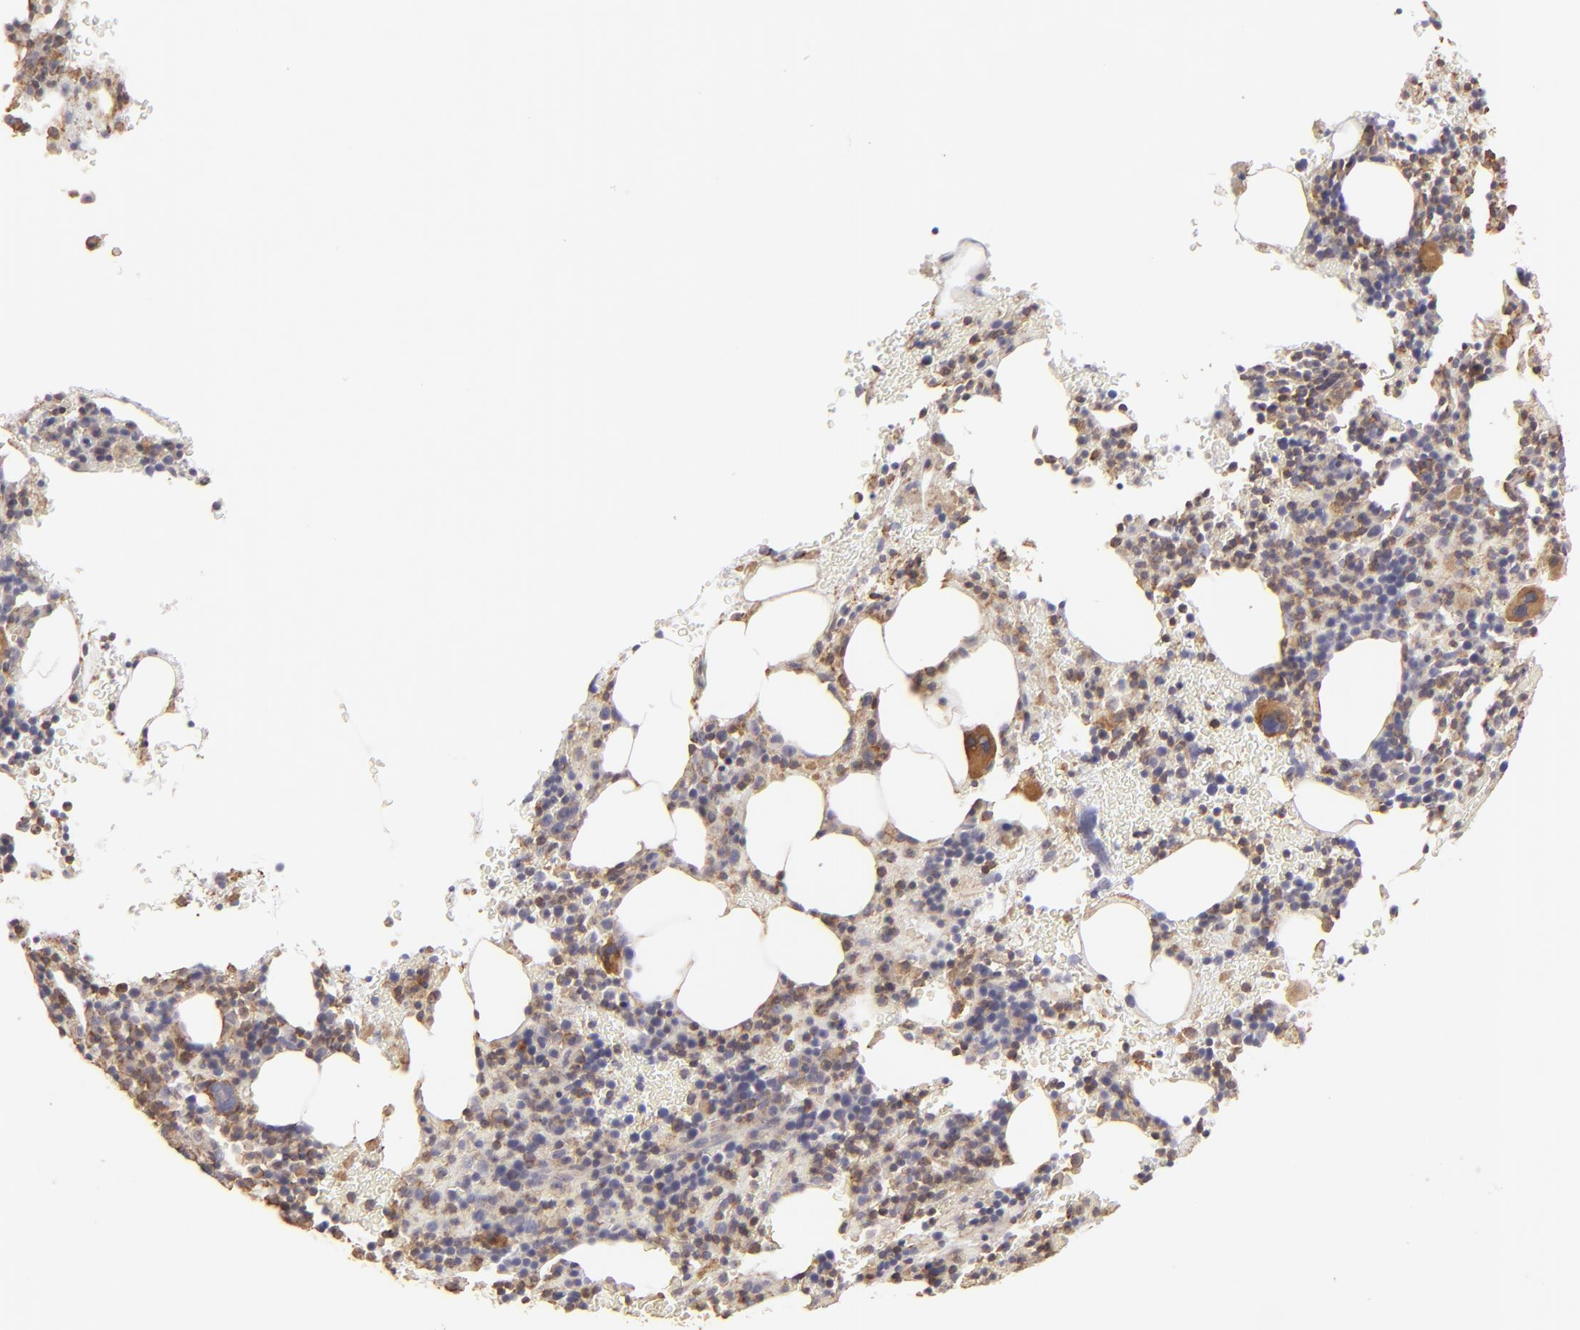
{"staining": {"intensity": "moderate", "quantity": "25%-75%", "location": "cytoplasmic/membranous"}, "tissue": "bone marrow", "cell_type": "Hematopoietic cells", "image_type": "normal", "snomed": [{"axis": "morphology", "description": "Normal tissue, NOS"}, {"axis": "topography", "description": "Bone marrow"}], "caption": "A brown stain highlights moderate cytoplasmic/membranous expression of a protein in hematopoietic cells of benign human bone marrow. Using DAB (brown) and hematoxylin (blue) stains, captured at high magnification using brightfield microscopy.", "gene": "ACTB", "patient": {"sex": "male", "age": 86}}